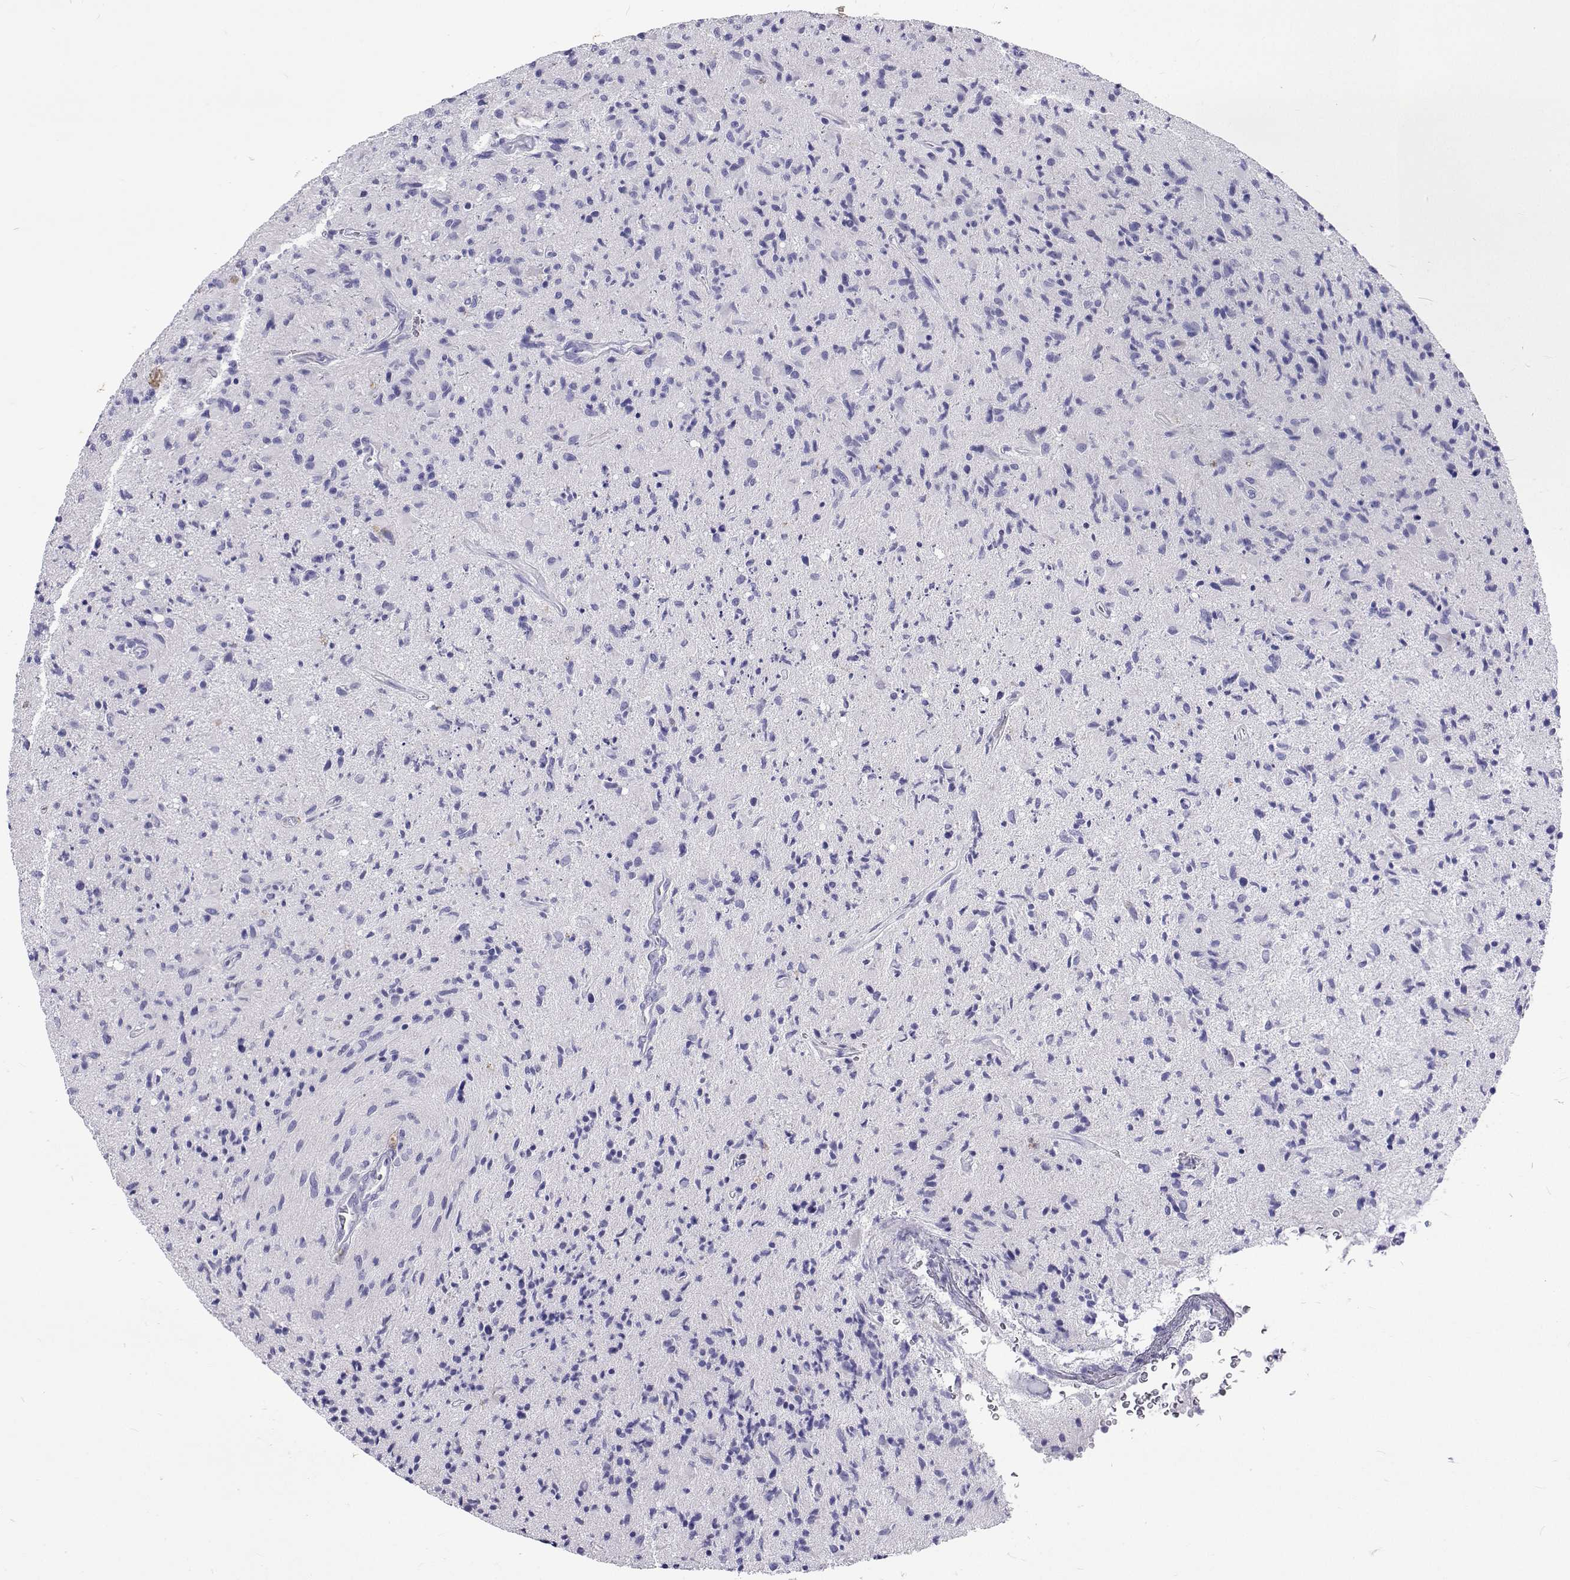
{"staining": {"intensity": "negative", "quantity": "none", "location": "none"}, "tissue": "glioma", "cell_type": "Tumor cells", "image_type": "cancer", "snomed": [{"axis": "morphology", "description": "Glioma, malignant, High grade"}, {"axis": "topography", "description": "Brain"}], "caption": "IHC image of neoplastic tissue: human malignant high-grade glioma stained with DAB shows no significant protein positivity in tumor cells.", "gene": "UMODL1", "patient": {"sex": "male", "age": 54}}